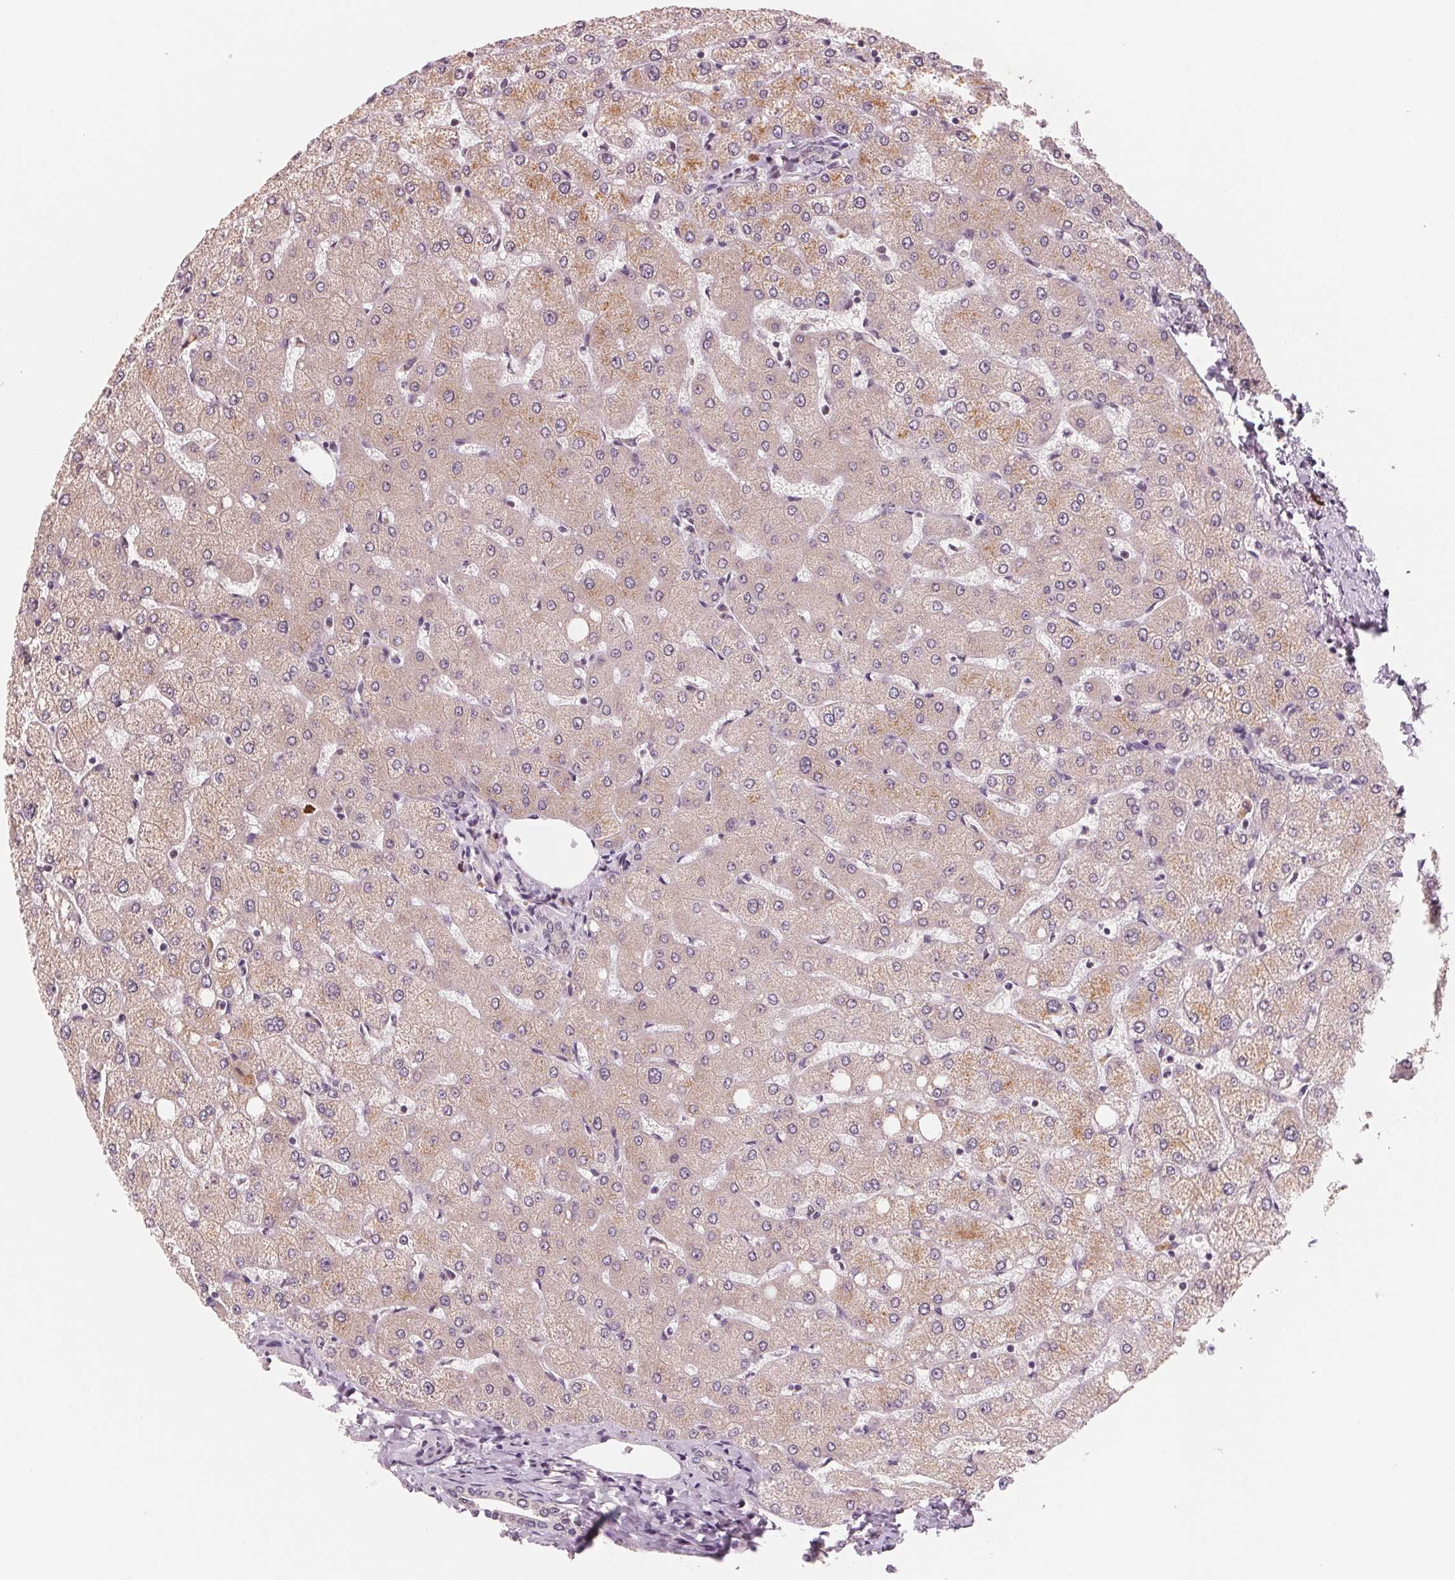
{"staining": {"intensity": "negative", "quantity": "none", "location": "none"}, "tissue": "liver", "cell_type": "Cholangiocytes", "image_type": "normal", "snomed": [{"axis": "morphology", "description": "Normal tissue, NOS"}, {"axis": "topography", "description": "Liver"}], "caption": "The photomicrograph demonstrates no staining of cholangiocytes in normal liver. (Immunohistochemistry, brightfield microscopy, high magnification).", "gene": "GIGYF2", "patient": {"sex": "female", "age": 54}}